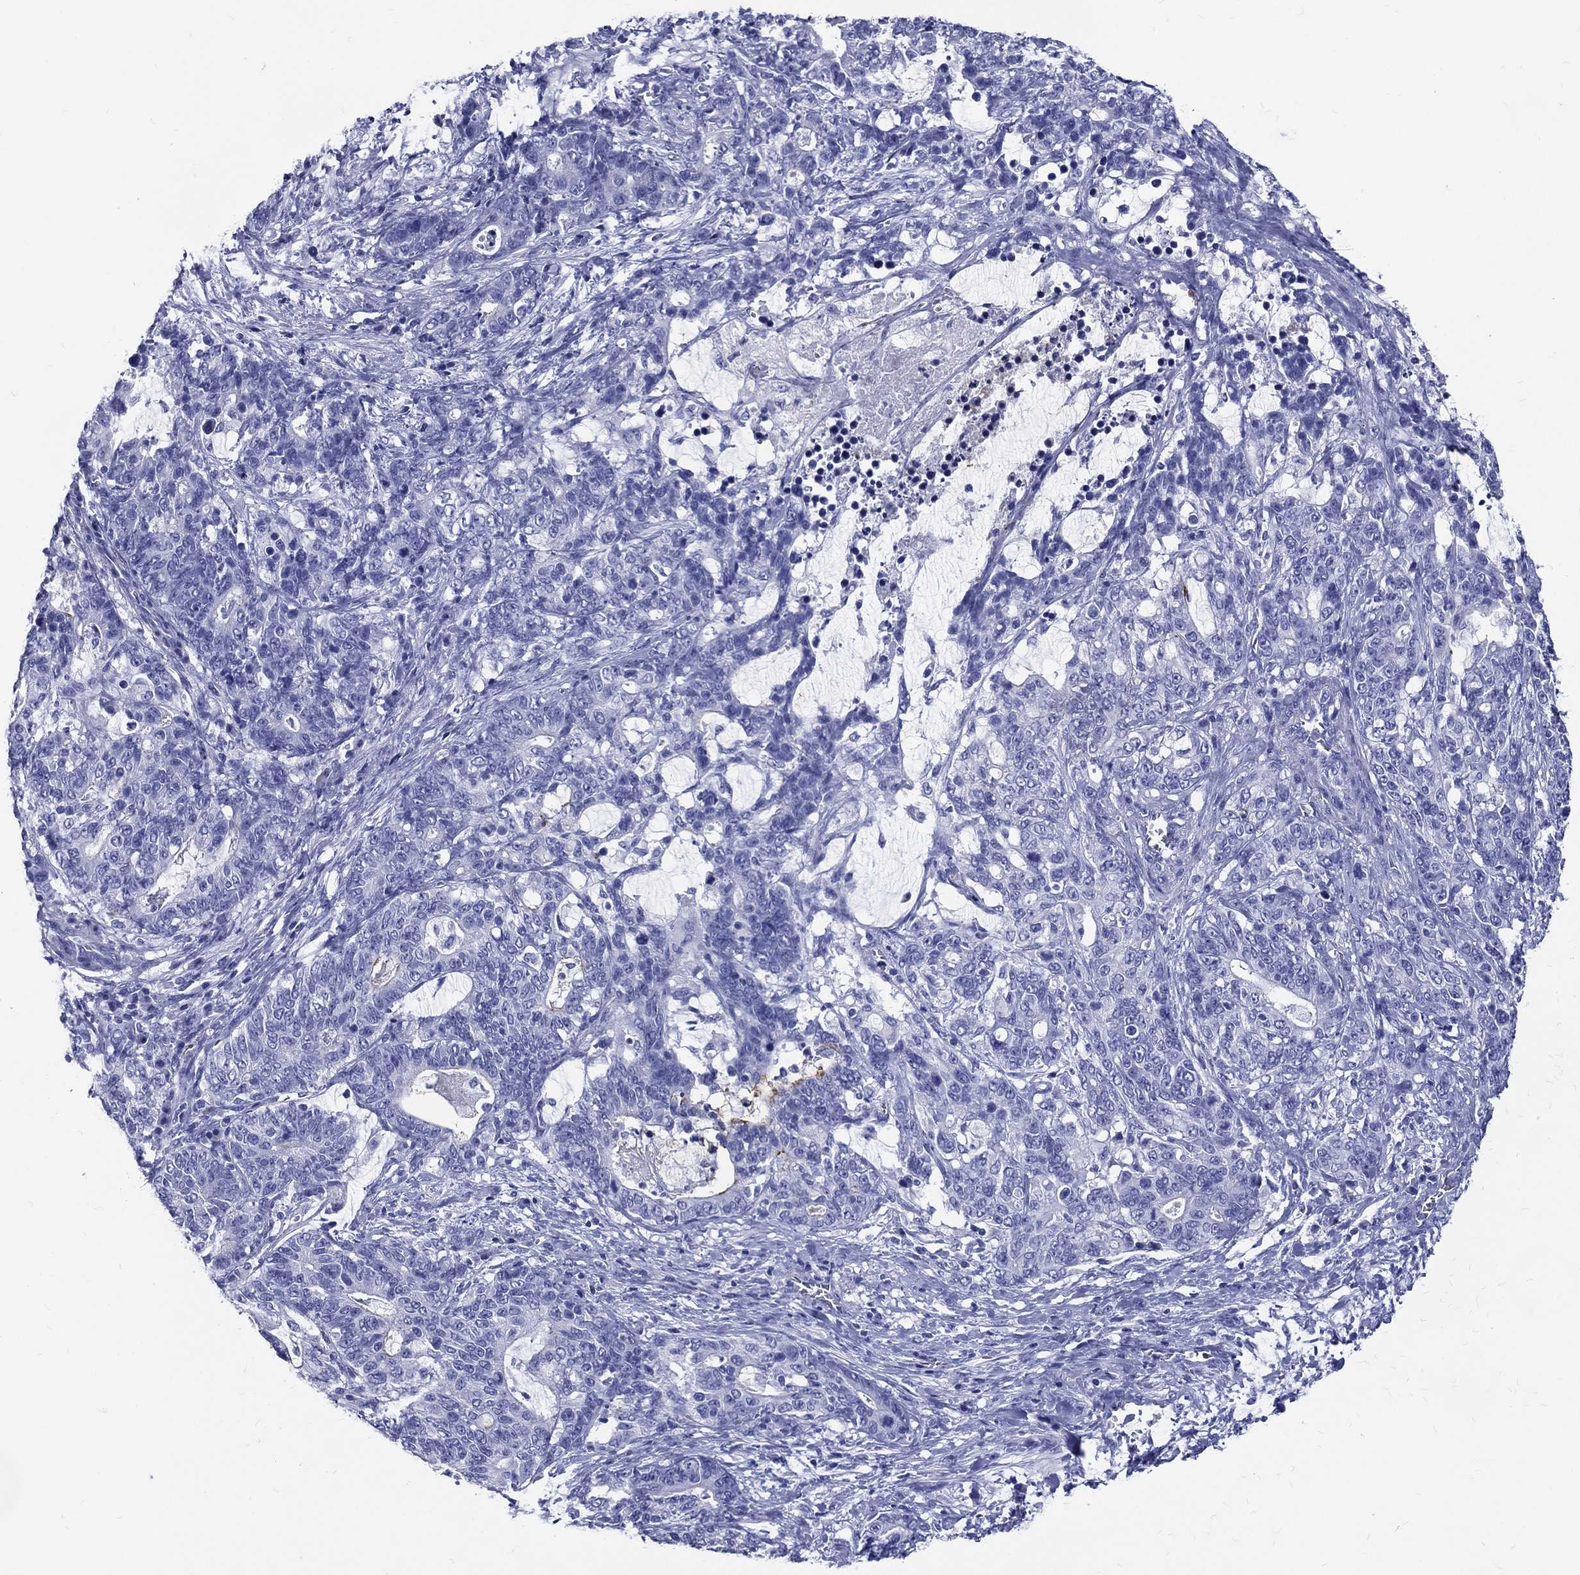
{"staining": {"intensity": "negative", "quantity": "none", "location": "none"}, "tissue": "stomach cancer", "cell_type": "Tumor cells", "image_type": "cancer", "snomed": [{"axis": "morphology", "description": "Normal tissue, NOS"}, {"axis": "morphology", "description": "Adenocarcinoma, NOS"}, {"axis": "topography", "description": "Stomach"}], "caption": "Immunohistochemistry image of neoplastic tissue: human stomach cancer stained with DAB (3,3'-diaminobenzidine) displays no significant protein positivity in tumor cells.", "gene": "ACE2", "patient": {"sex": "female", "age": 64}}